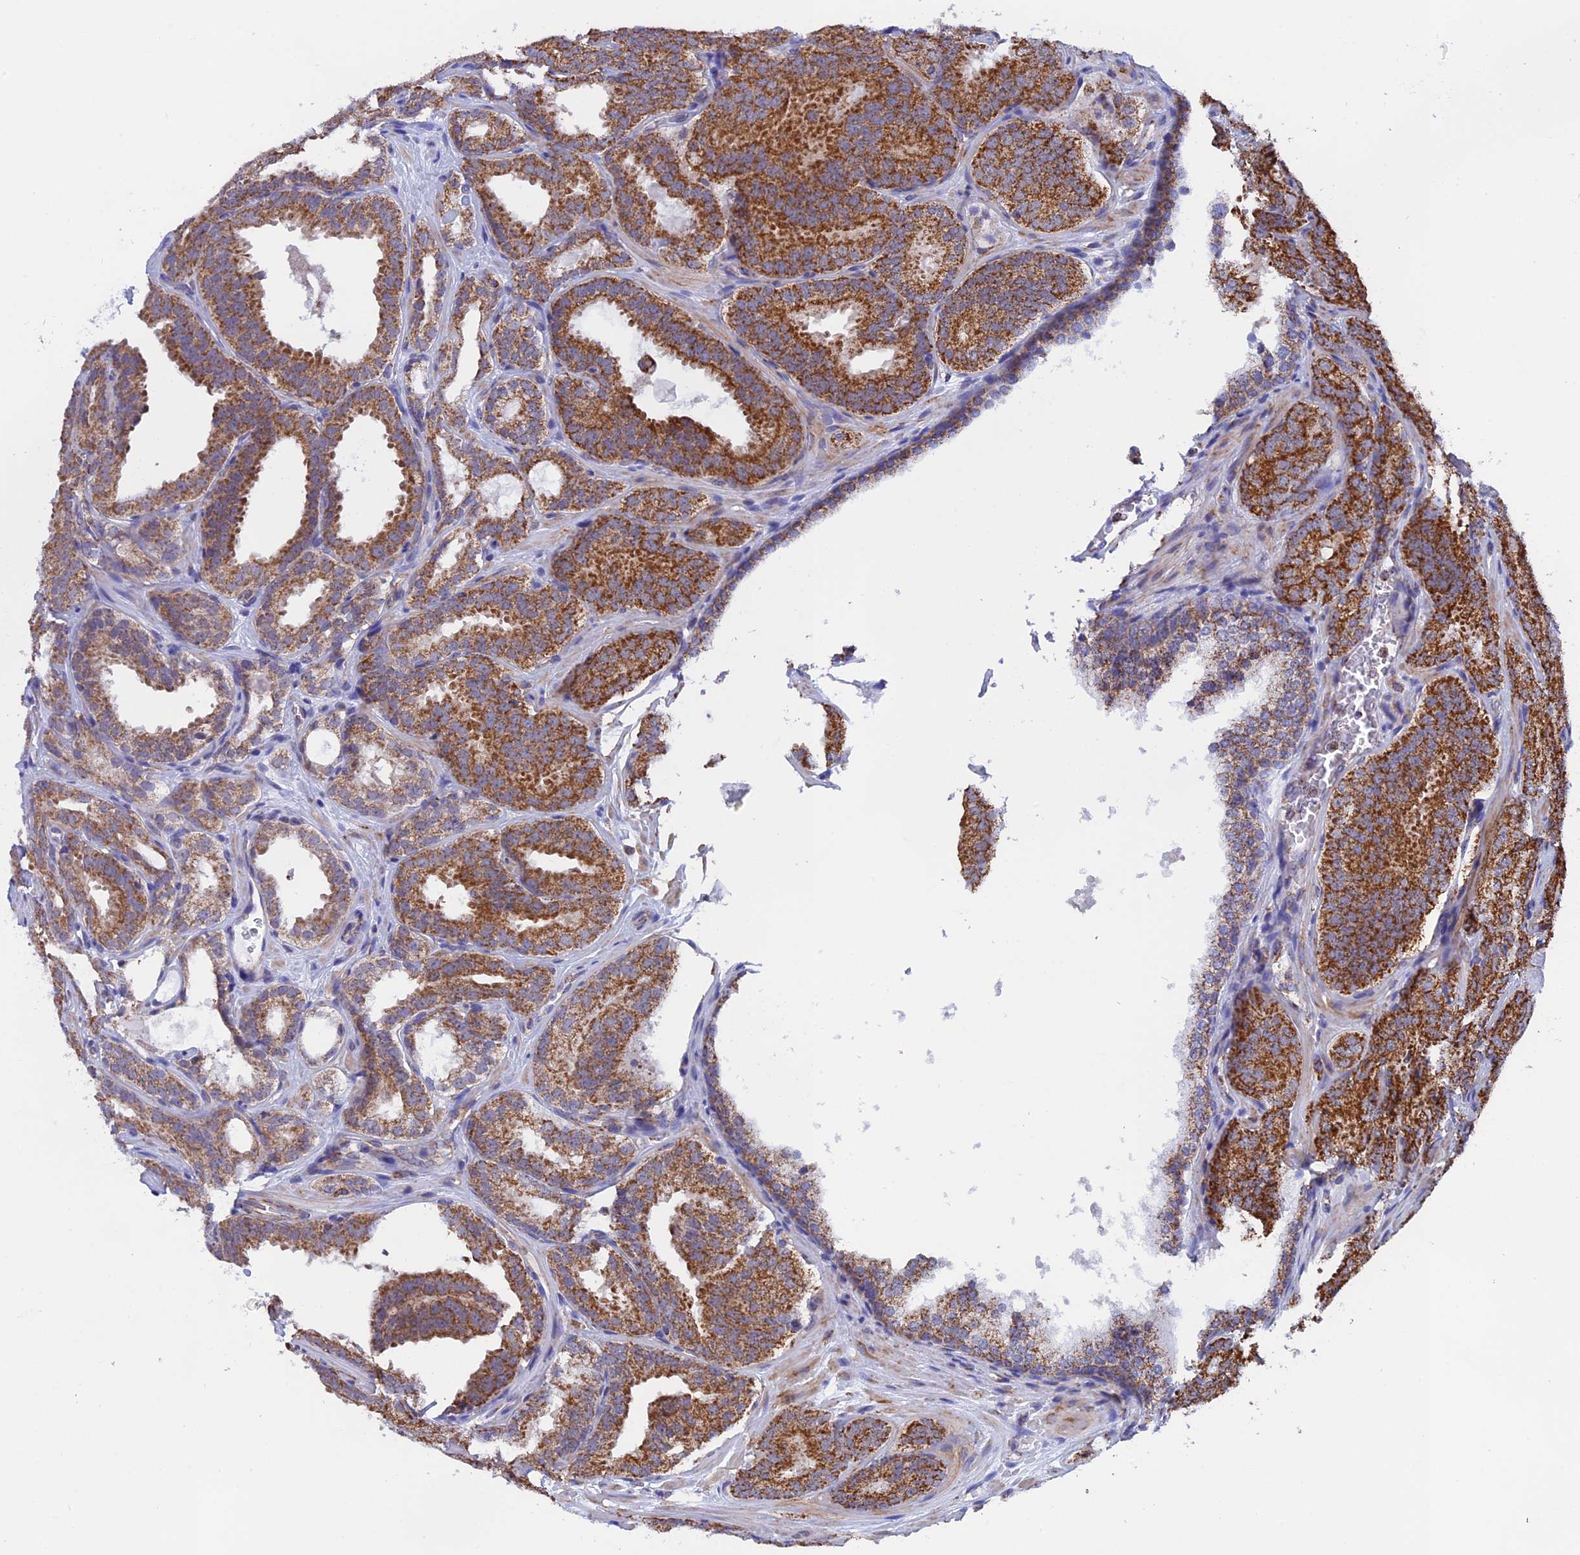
{"staining": {"intensity": "strong", "quantity": ">75%", "location": "cytoplasmic/membranous"}, "tissue": "prostate cancer", "cell_type": "Tumor cells", "image_type": "cancer", "snomed": [{"axis": "morphology", "description": "Adenocarcinoma, High grade"}, {"axis": "topography", "description": "Prostate"}], "caption": "Brown immunohistochemical staining in human prostate high-grade adenocarcinoma demonstrates strong cytoplasmic/membranous positivity in approximately >75% of tumor cells.", "gene": "CDC16", "patient": {"sex": "male", "age": 63}}